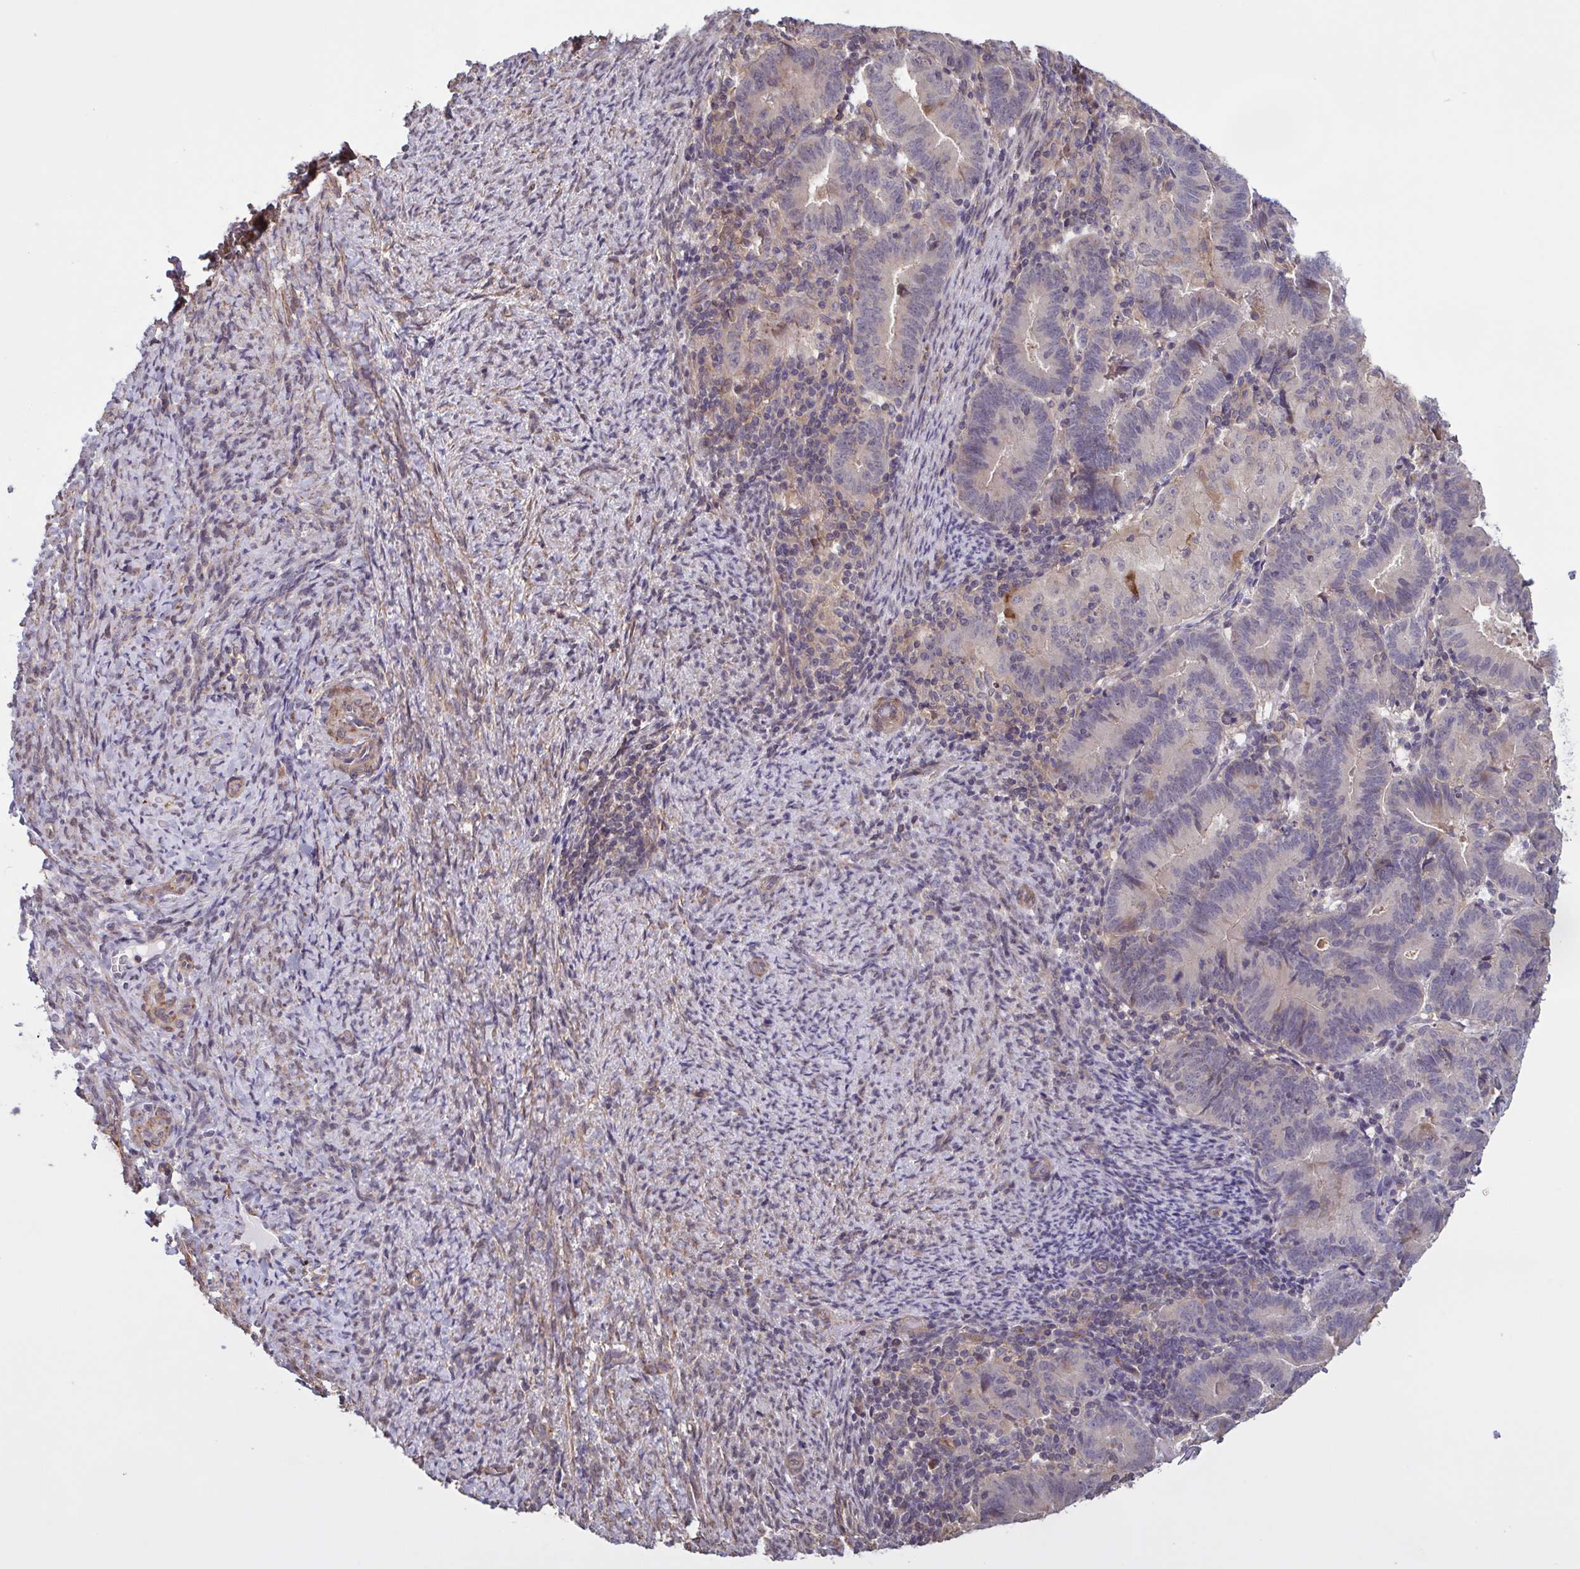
{"staining": {"intensity": "weak", "quantity": "<25%", "location": "cytoplasmic/membranous"}, "tissue": "endometrial cancer", "cell_type": "Tumor cells", "image_type": "cancer", "snomed": [{"axis": "morphology", "description": "Adenocarcinoma, NOS"}, {"axis": "topography", "description": "Endometrium"}], "caption": "Immunohistochemistry image of neoplastic tissue: endometrial cancer stained with DAB reveals no significant protein positivity in tumor cells.", "gene": "ZNF200", "patient": {"sex": "female", "age": 70}}